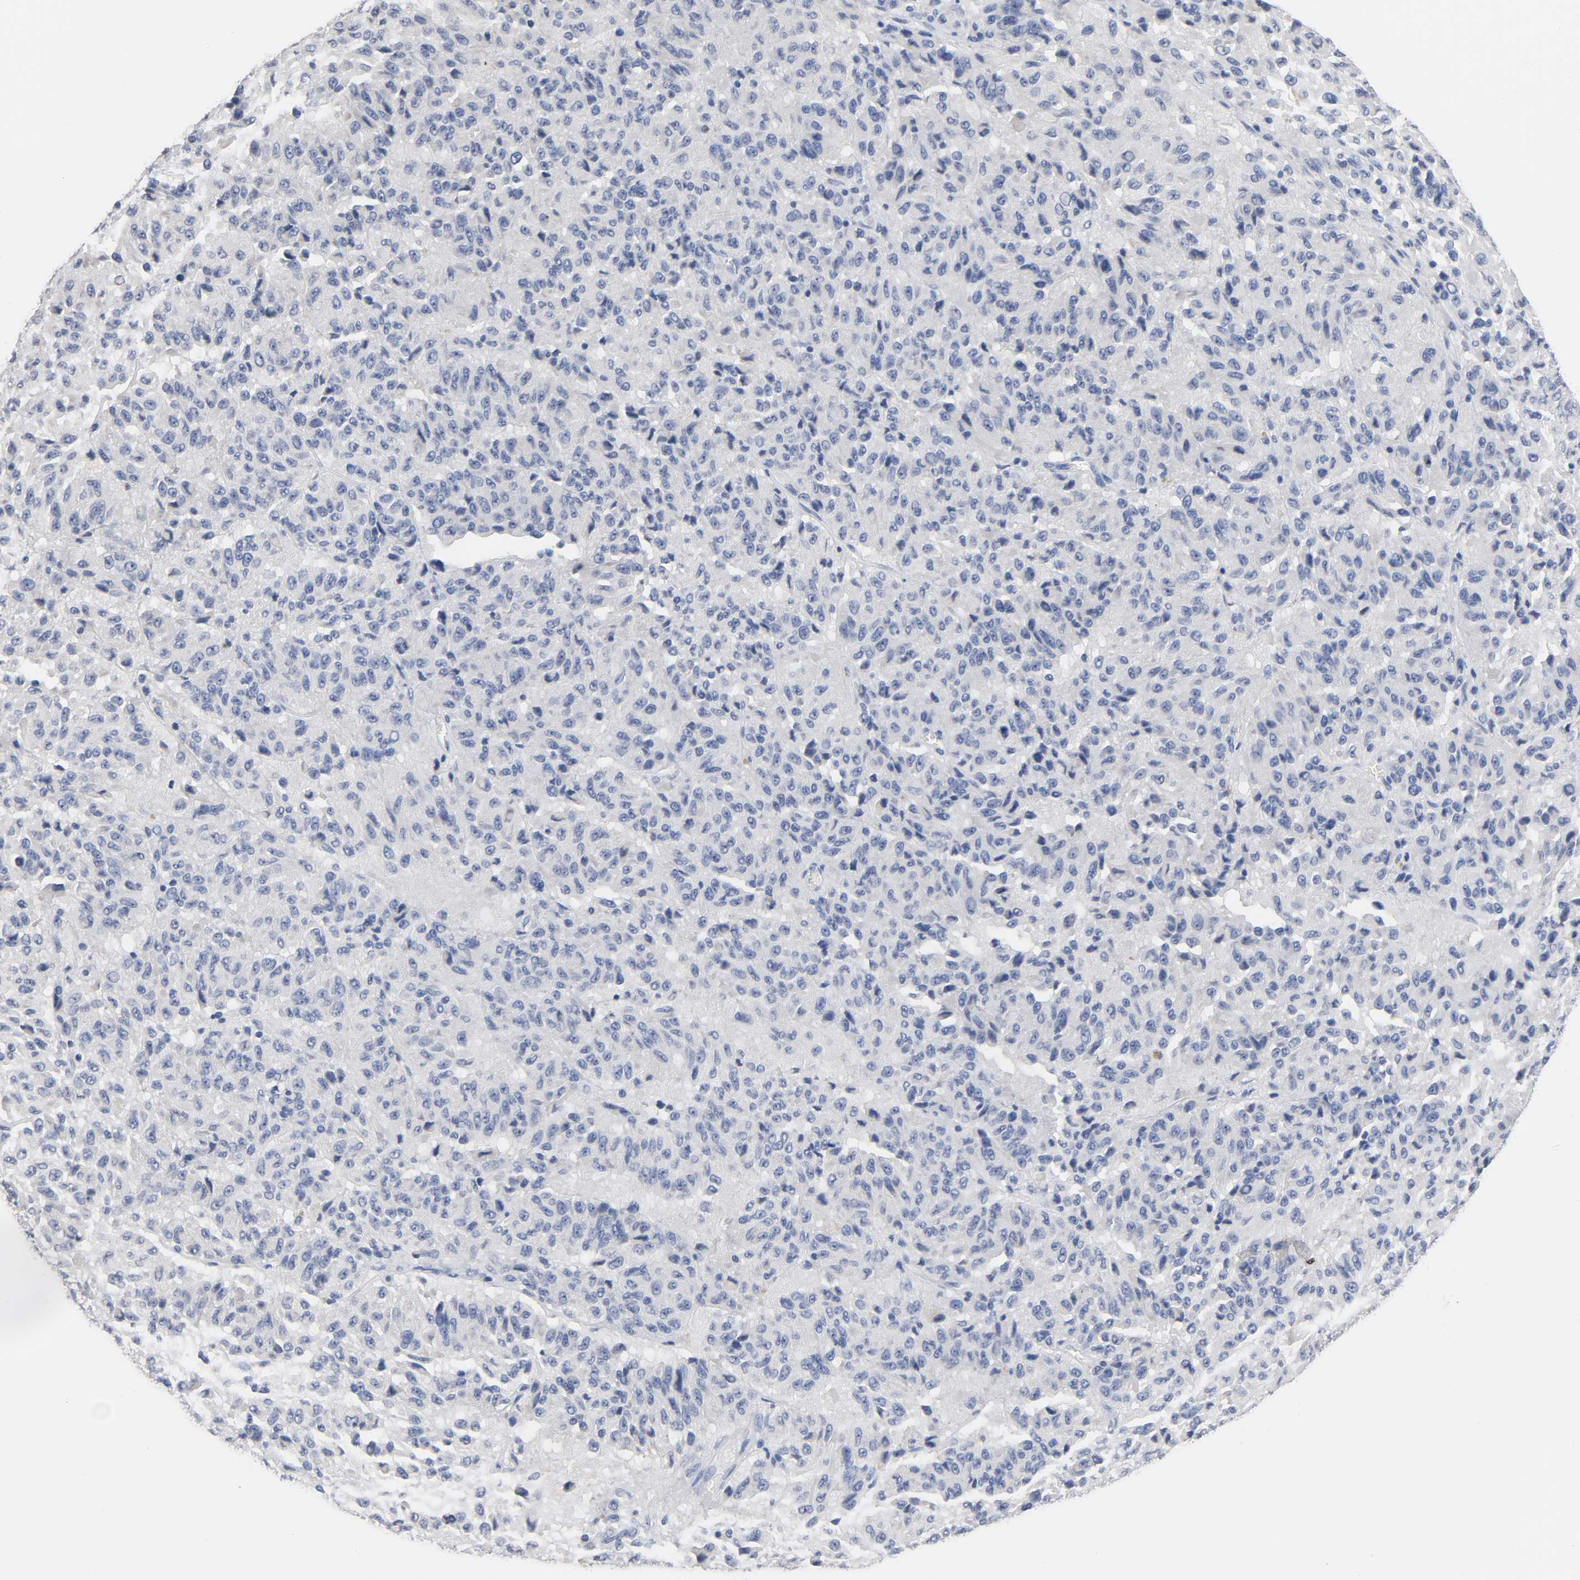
{"staining": {"intensity": "negative", "quantity": "none", "location": "none"}, "tissue": "melanoma", "cell_type": "Tumor cells", "image_type": "cancer", "snomed": [{"axis": "morphology", "description": "Malignant melanoma, Metastatic site"}, {"axis": "topography", "description": "Lung"}], "caption": "This is a image of IHC staining of malignant melanoma (metastatic site), which shows no expression in tumor cells.", "gene": "ZCCHC13", "patient": {"sex": "male", "age": 64}}